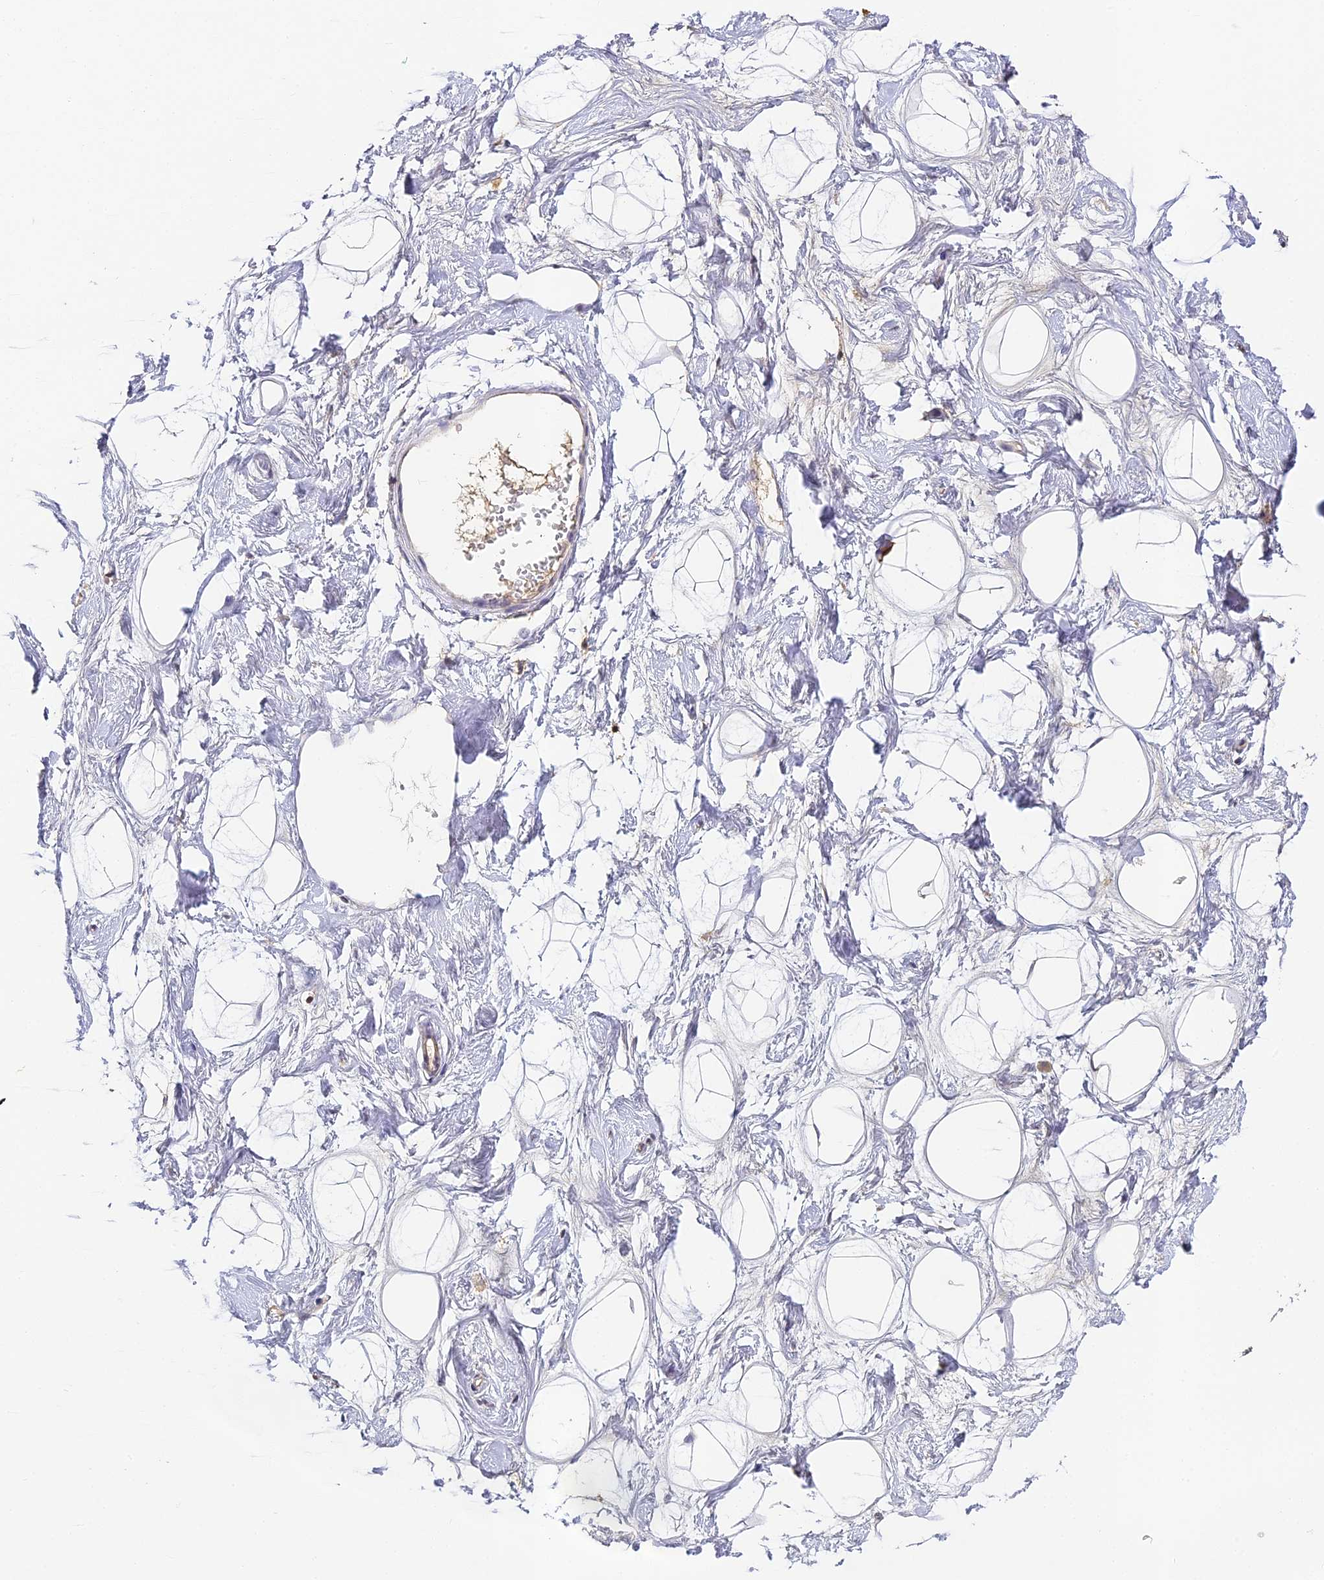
{"staining": {"intensity": "negative", "quantity": "none", "location": "none"}, "tissue": "breast", "cell_type": "Adipocytes", "image_type": "normal", "snomed": [{"axis": "morphology", "description": "Normal tissue, NOS"}, {"axis": "morphology", "description": "Adenoma, NOS"}, {"axis": "topography", "description": "Breast"}], "caption": "Protein analysis of unremarkable breast demonstrates no significant expression in adipocytes. (DAB immunohistochemistry, high magnification).", "gene": "YAE1", "patient": {"sex": "female", "age": 23}}